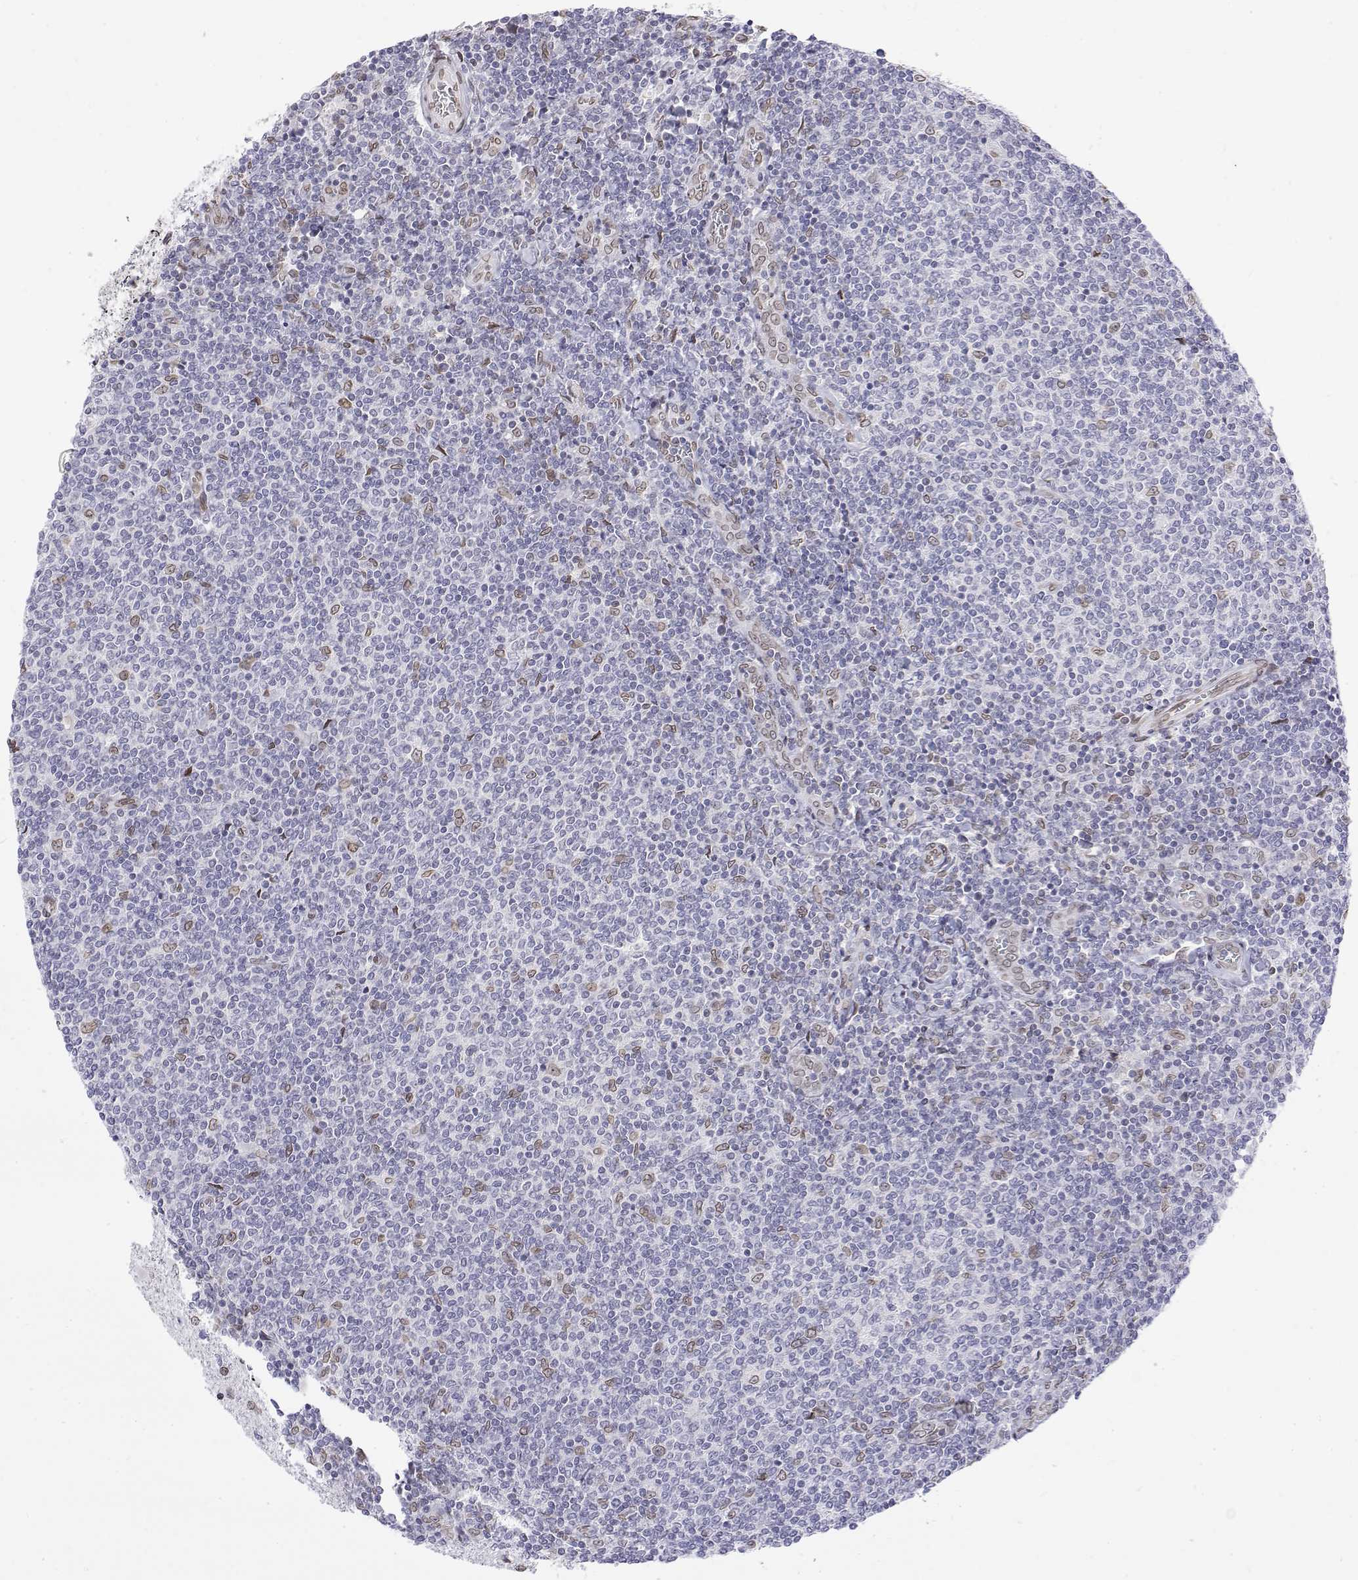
{"staining": {"intensity": "negative", "quantity": "none", "location": "none"}, "tissue": "lymphoma", "cell_type": "Tumor cells", "image_type": "cancer", "snomed": [{"axis": "morphology", "description": "Malignant lymphoma, non-Hodgkin's type, Low grade"}, {"axis": "topography", "description": "Lymph node"}], "caption": "This is an immunohistochemistry (IHC) histopathology image of lymphoma. There is no staining in tumor cells.", "gene": "ZNF532", "patient": {"sex": "male", "age": 52}}